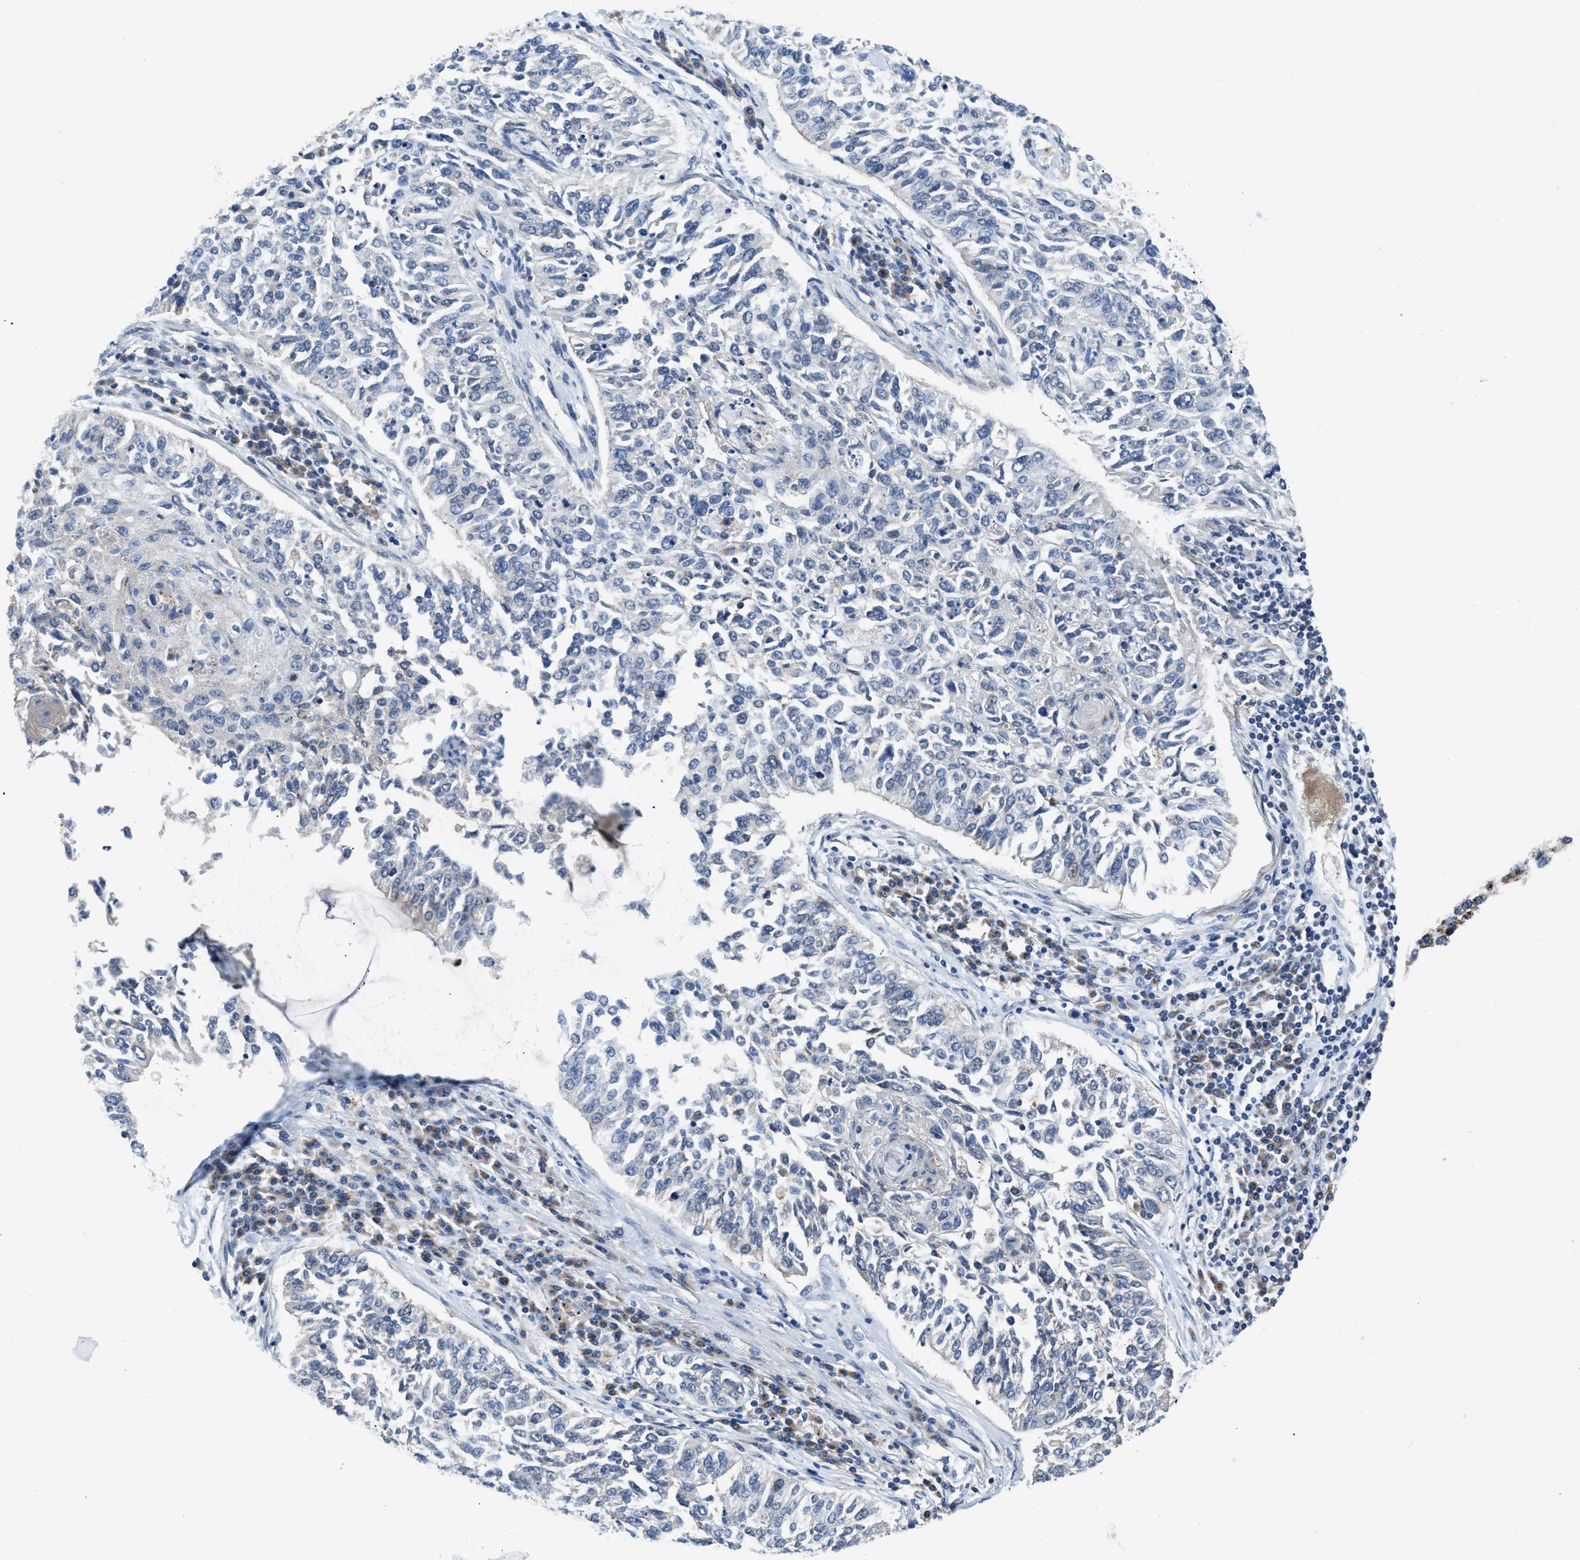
{"staining": {"intensity": "negative", "quantity": "none", "location": "none"}, "tissue": "lung cancer", "cell_type": "Tumor cells", "image_type": "cancer", "snomed": [{"axis": "morphology", "description": "Normal tissue, NOS"}, {"axis": "morphology", "description": "Squamous cell carcinoma, NOS"}, {"axis": "topography", "description": "Cartilage tissue"}, {"axis": "topography", "description": "Bronchus"}, {"axis": "topography", "description": "Lung"}], "caption": "Micrograph shows no significant protein expression in tumor cells of squamous cell carcinoma (lung). (Brightfield microscopy of DAB IHC at high magnification).", "gene": "ETFB", "patient": {"sex": "female", "age": 49}}